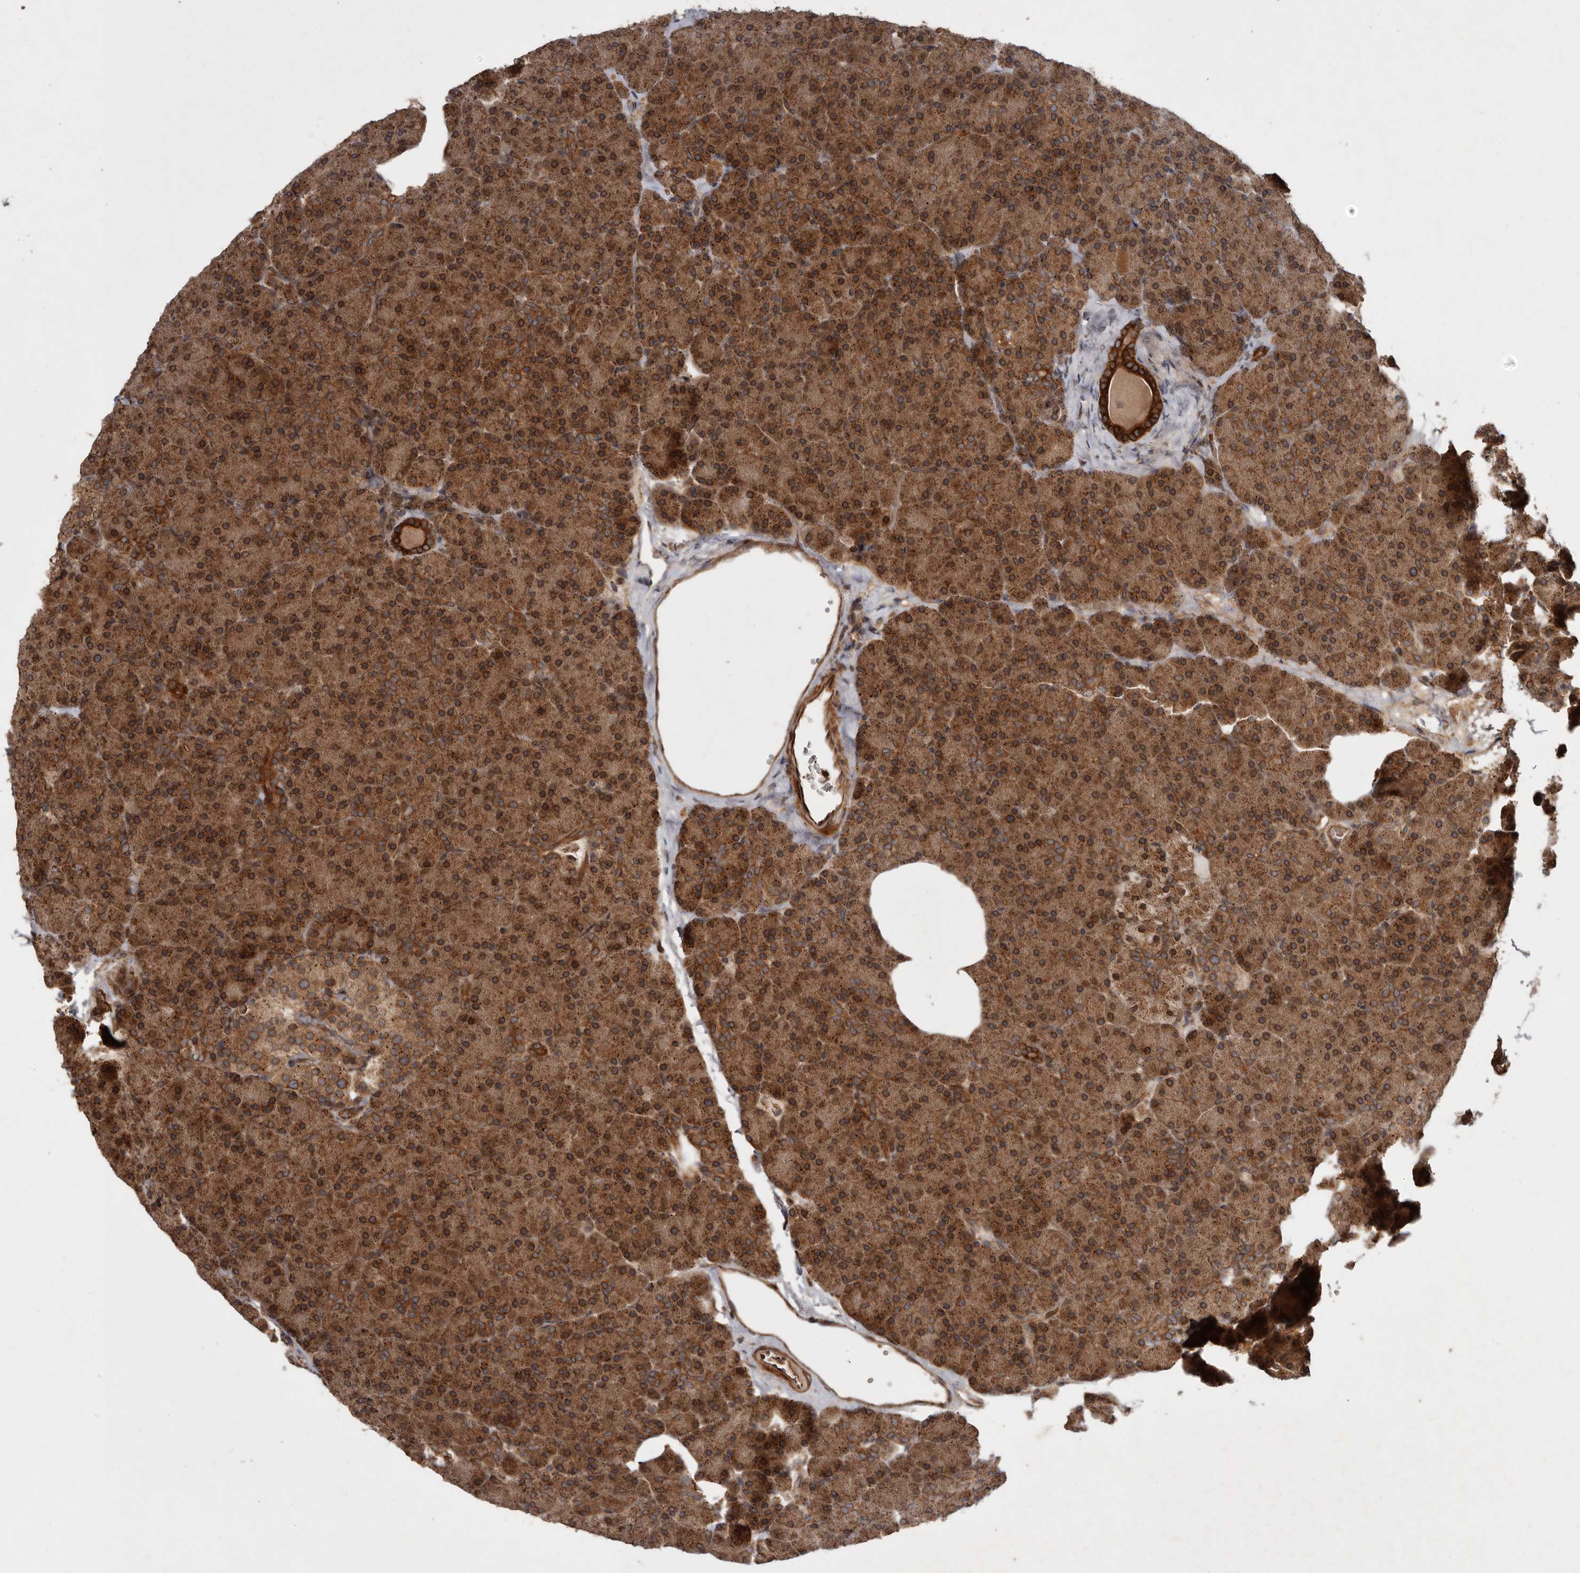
{"staining": {"intensity": "strong", "quantity": ">75%", "location": "cytoplasmic/membranous"}, "tissue": "pancreas", "cell_type": "Exocrine glandular cells", "image_type": "normal", "snomed": [{"axis": "morphology", "description": "Normal tissue, NOS"}, {"axis": "morphology", "description": "Carcinoid, malignant, NOS"}, {"axis": "topography", "description": "Pancreas"}], "caption": "This histopathology image shows immunohistochemistry (IHC) staining of benign pancreas, with high strong cytoplasmic/membranous expression in about >75% of exocrine glandular cells.", "gene": "STK36", "patient": {"sex": "female", "age": 35}}